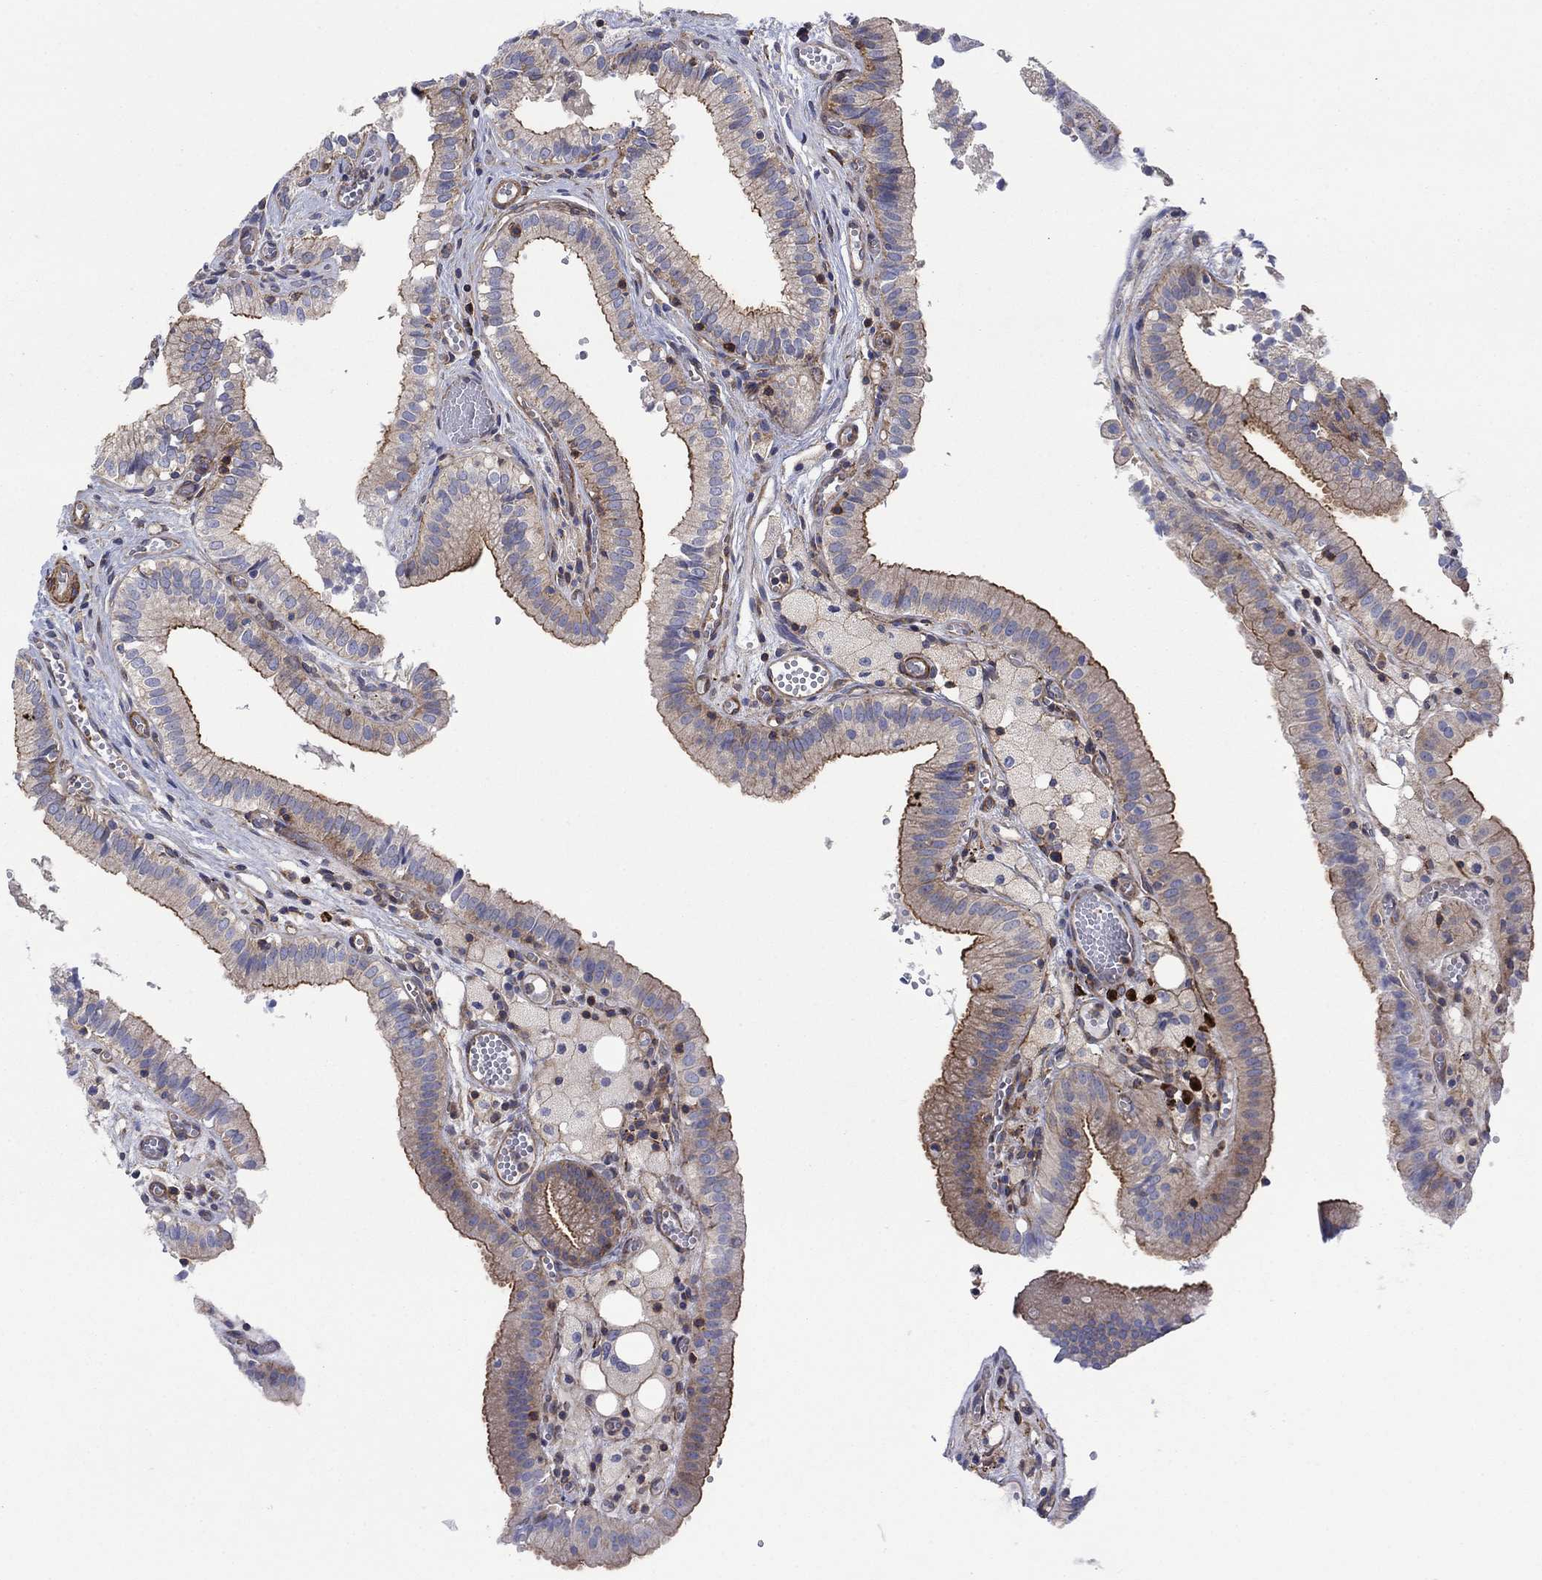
{"staining": {"intensity": "strong", "quantity": ">75%", "location": "cytoplasmic/membranous"}, "tissue": "gallbladder", "cell_type": "Glandular cells", "image_type": "normal", "snomed": [{"axis": "morphology", "description": "Normal tissue, NOS"}, {"axis": "topography", "description": "Gallbladder"}], "caption": "IHC of unremarkable human gallbladder shows high levels of strong cytoplasmic/membranous expression in about >75% of glandular cells. The staining is performed using DAB (3,3'-diaminobenzidine) brown chromogen to label protein expression. The nuclei are counter-stained blue using hematoxylin.", "gene": "PAG1", "patient": {"sex": "female", "age": 24}}